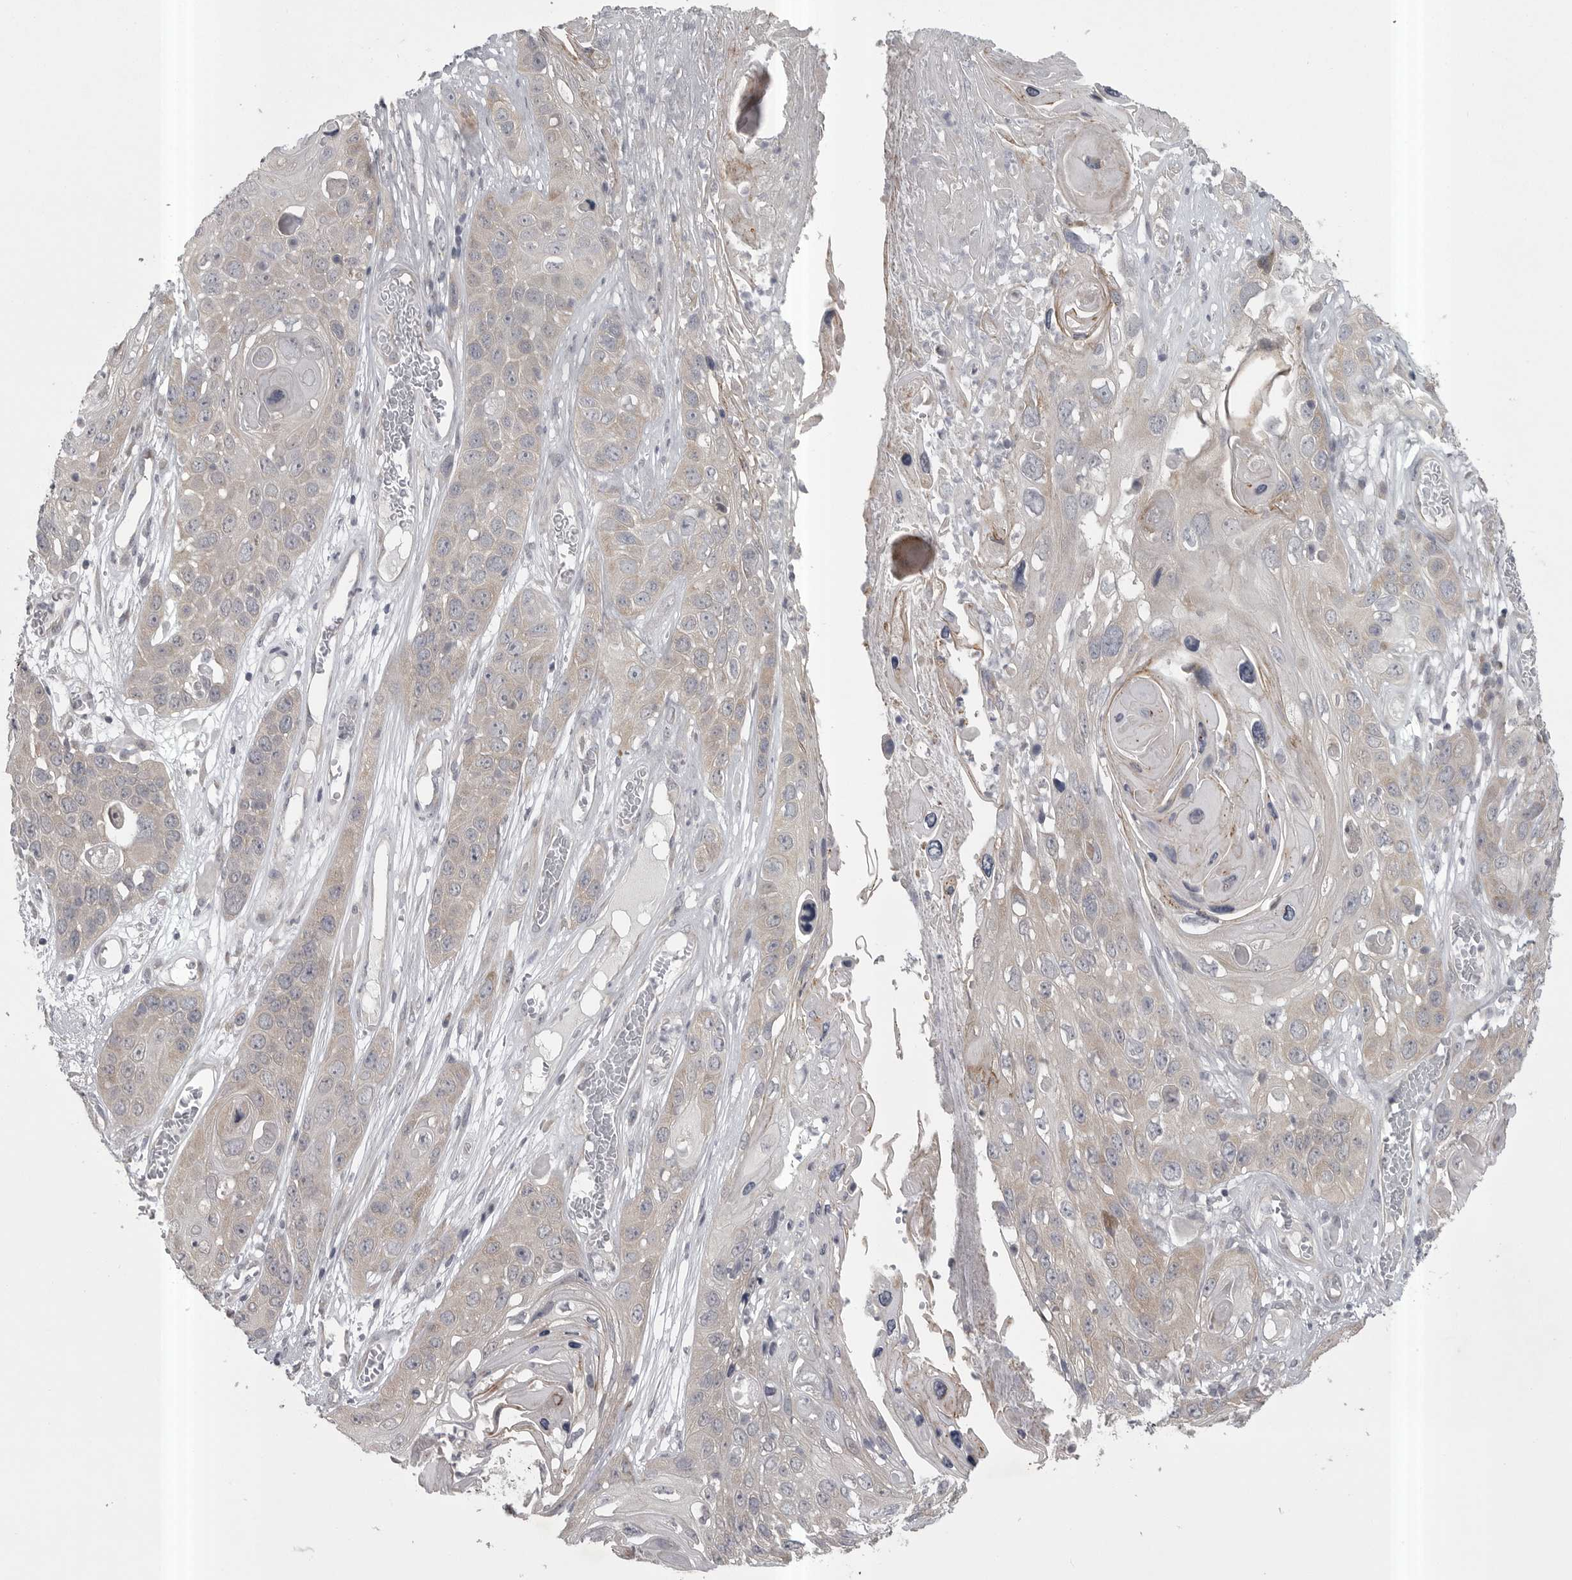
{"staining": {"intensity": "weak", "quantity": "<25%", "location": "cytoplasmic/membranous"}, "tissue": "skin cancer", "cell_type": "Tumor cells", "image_type": "cancer", "snomed": [{"axis": "morphology", "description": "Squamous cell carcinoma, NOS"}, {"axis": "topography", "description": "Skin"}], "caption": "Tumor cells show no significant protein staining in squamous cell carcinoma (skin).", "gene": "PHF13", "patient": {"sex": "male", "age": 55}}